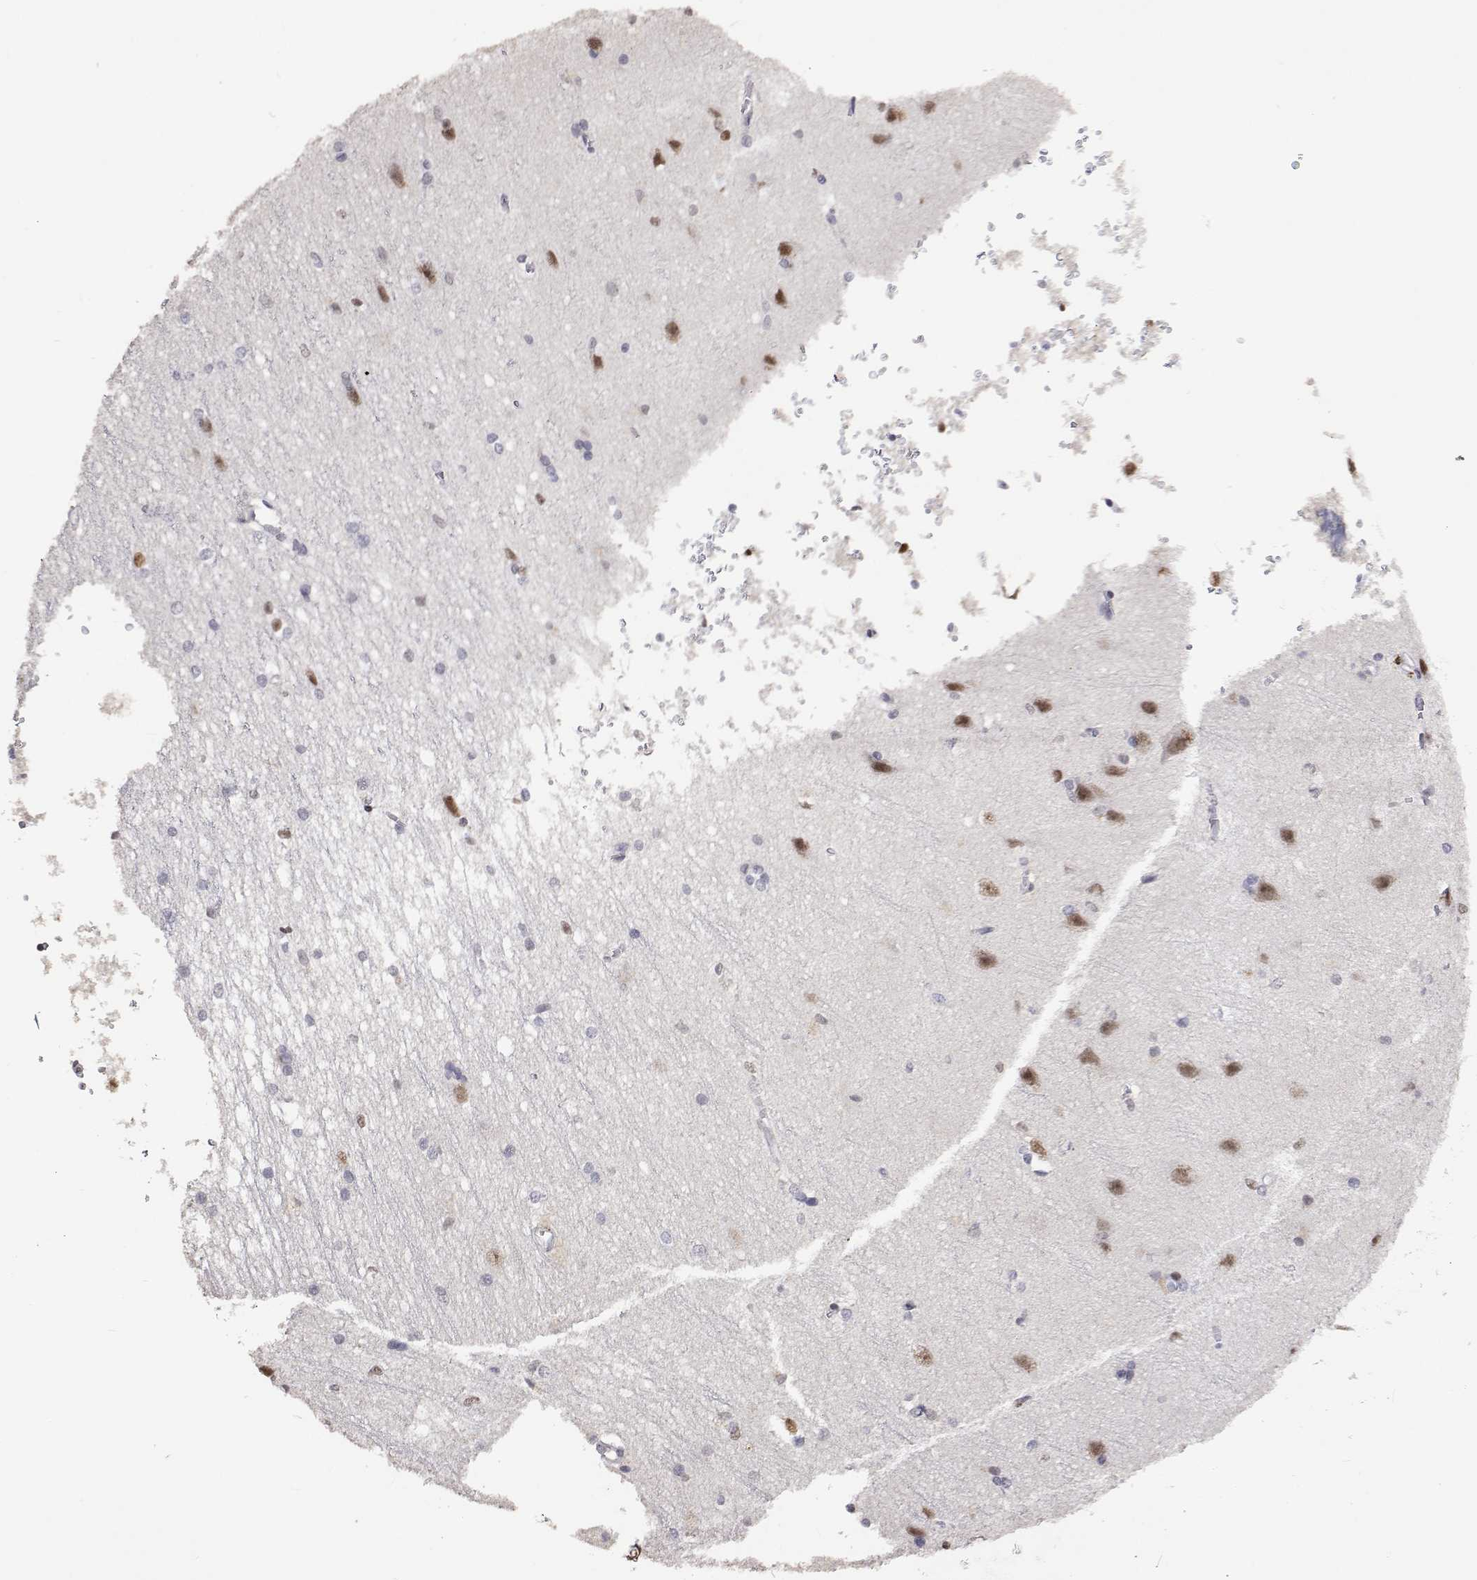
{"staining": {"intensity": "negative", "quantity": "none", "location": "none"}, "tissue": "cerebral cortex", "cell_type": "Endothelial cells", "image_type": "normal", "snomed": [{"axis": "morphology", "description": "Normal tissue, NOS"}, {"axis": "topography", "description": "Cerebral cortex"}], "caption": "Cerebral cortex stained for a protein using immunohistochemistry (IHC) demonstrates no staining endothelial cells.", "gene": "HNRNPA0", "patient": {"sex": "male", "age": 37}}